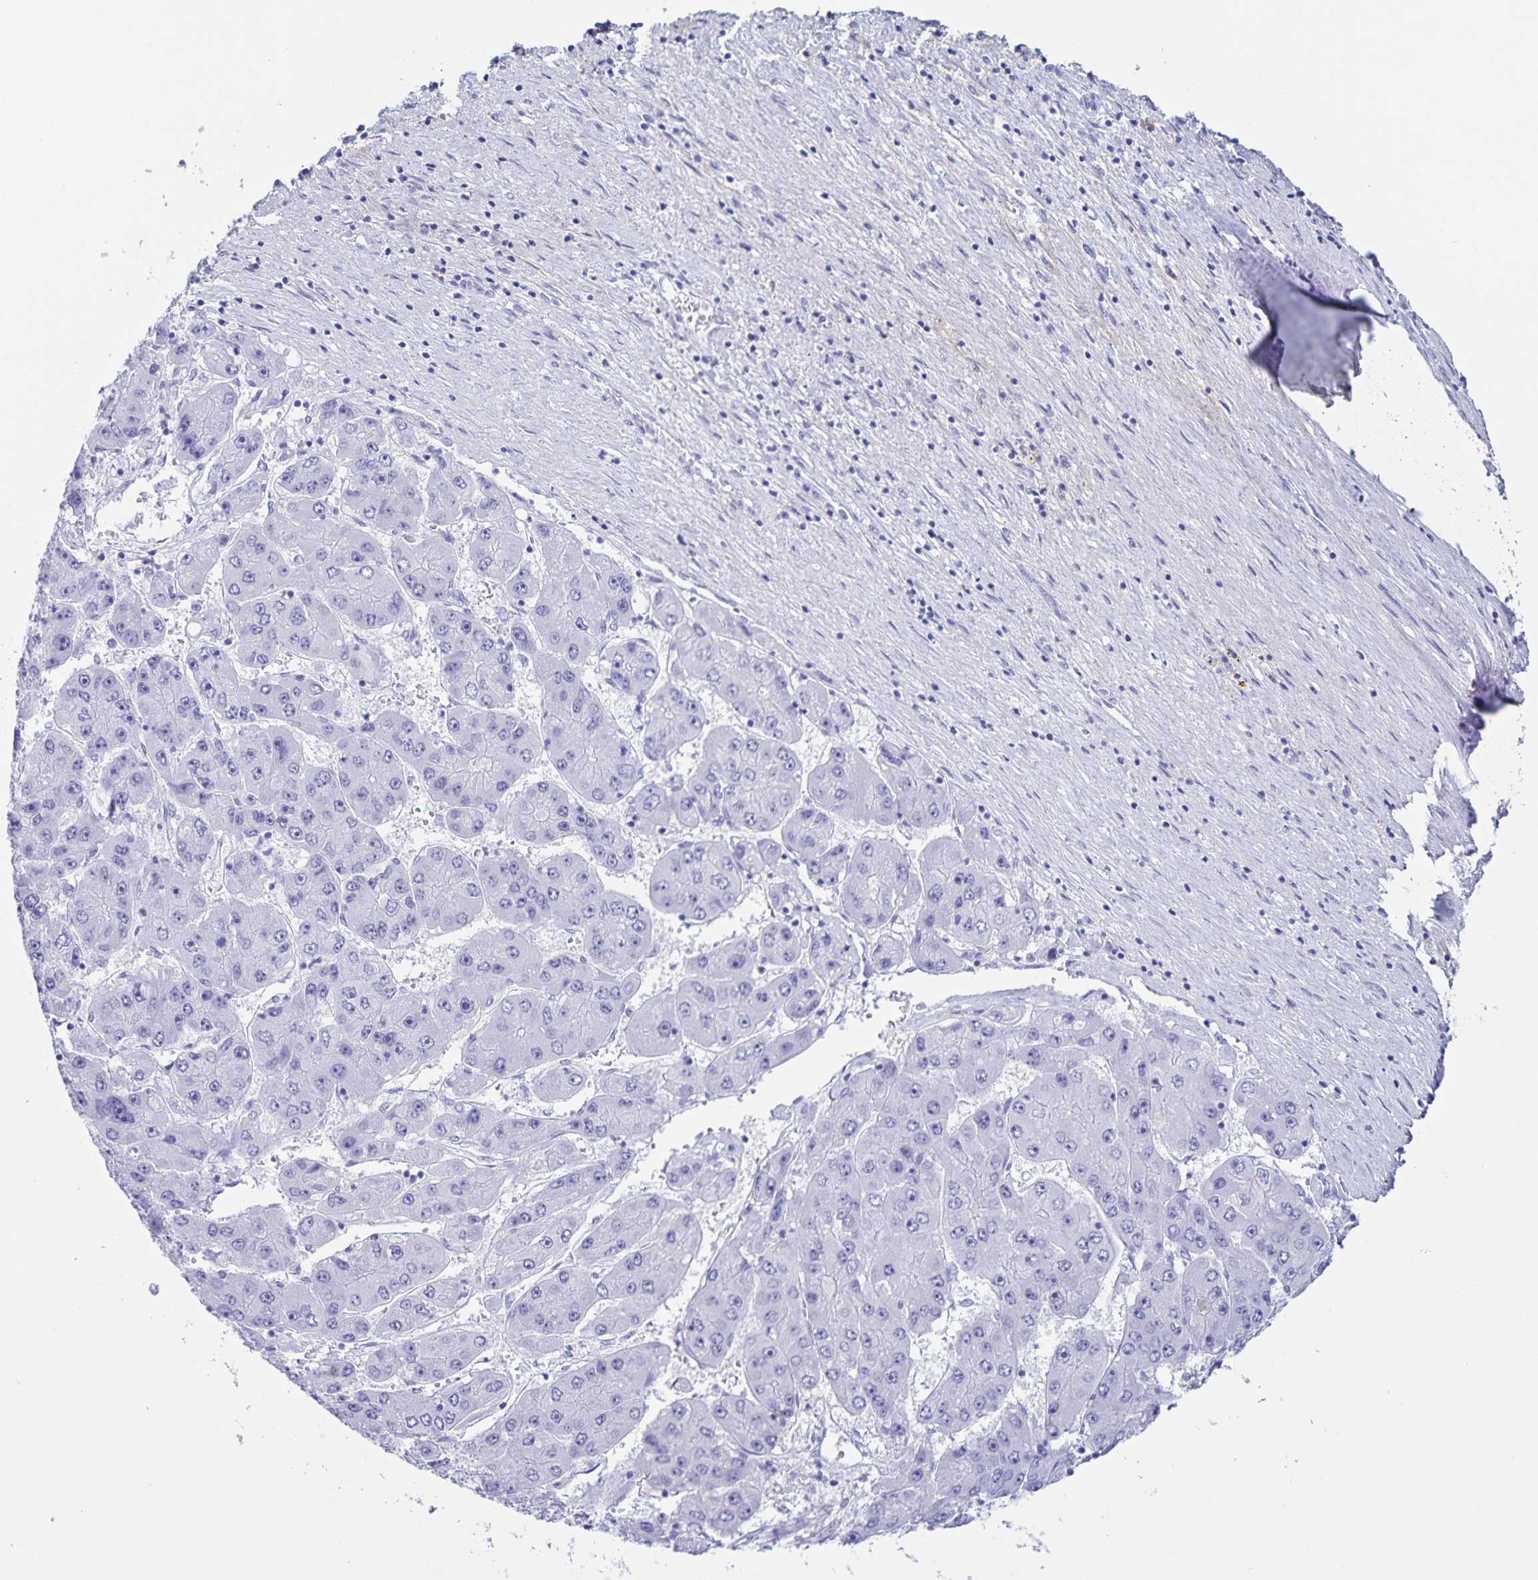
{"staining": {"intensity": "negative", "quantity": "none", "location": "none"}, "tissue": "liver cancer", "cell_type": "Tumor cells", "image_type": "cancer", "snomed": [{"axis": "morphology", "description": "Carcinoma, Hepatocellular, NOS"}, {"axis": "topography", "description": "Liver"}], "caption": "Protein analysis of liver hepatocellular carcinoma shows no significant staining in tumor cells.", "gene": "AQP4", "patient": {"sex": "female", "age": 61}}